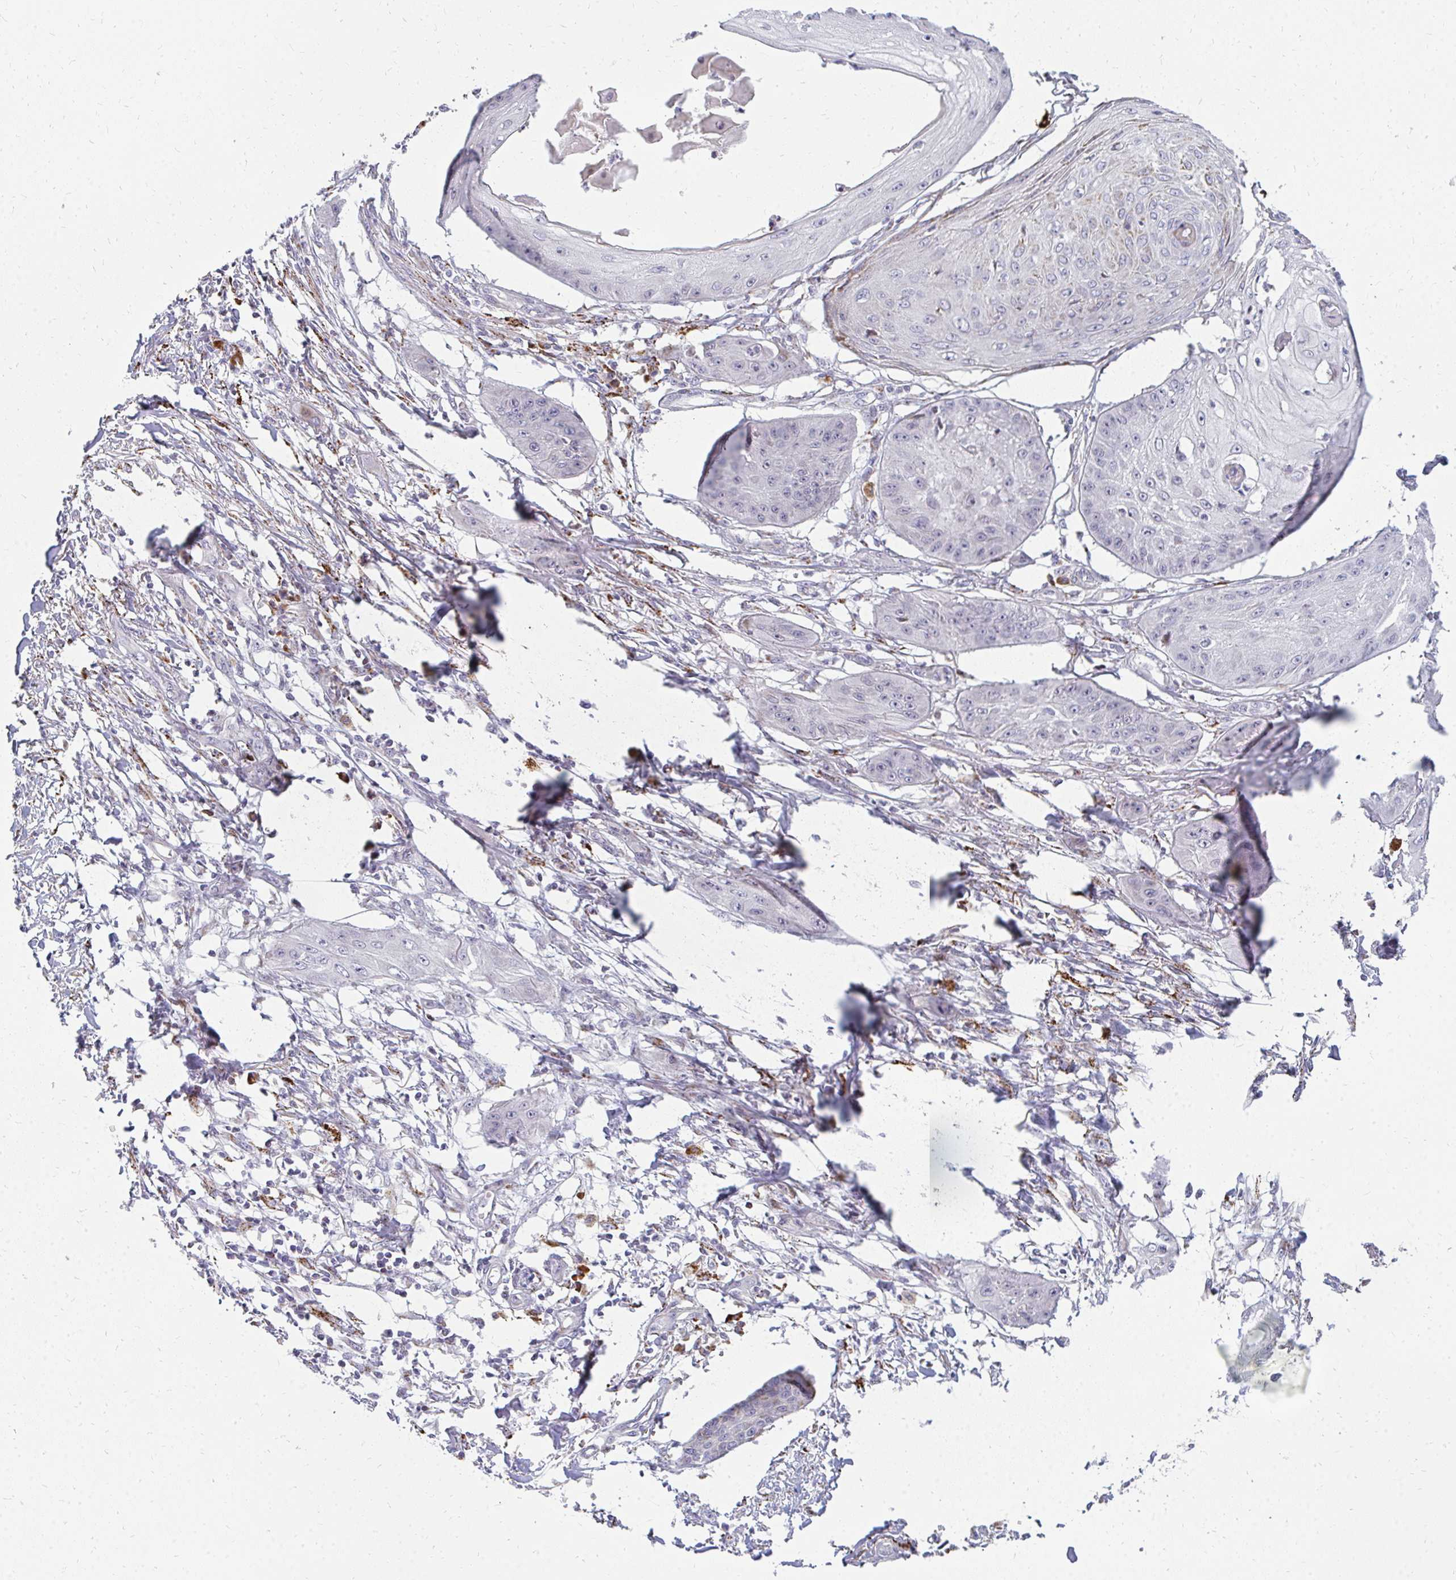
{"staining": {"intensity": "negative", "quantity": "none", "location": "none"}, "tissue": "skin cancer", "cell_type": "Tumor cells", "image_type": "cancer", "snomed": [{"axis": "morphology", "description": "Squamous cell carcinoma, NOS"}, {"axis": "topography", "description": "Skin"}], "caption": "IHC micrograph of neoplastic tissue: human squamous cell carcinoma (skin) stained with DAB reveals no significant protein positivity in tumor cells.", "gene": "PLA2G5", "patient": {"sex": "male", "age": 70}}